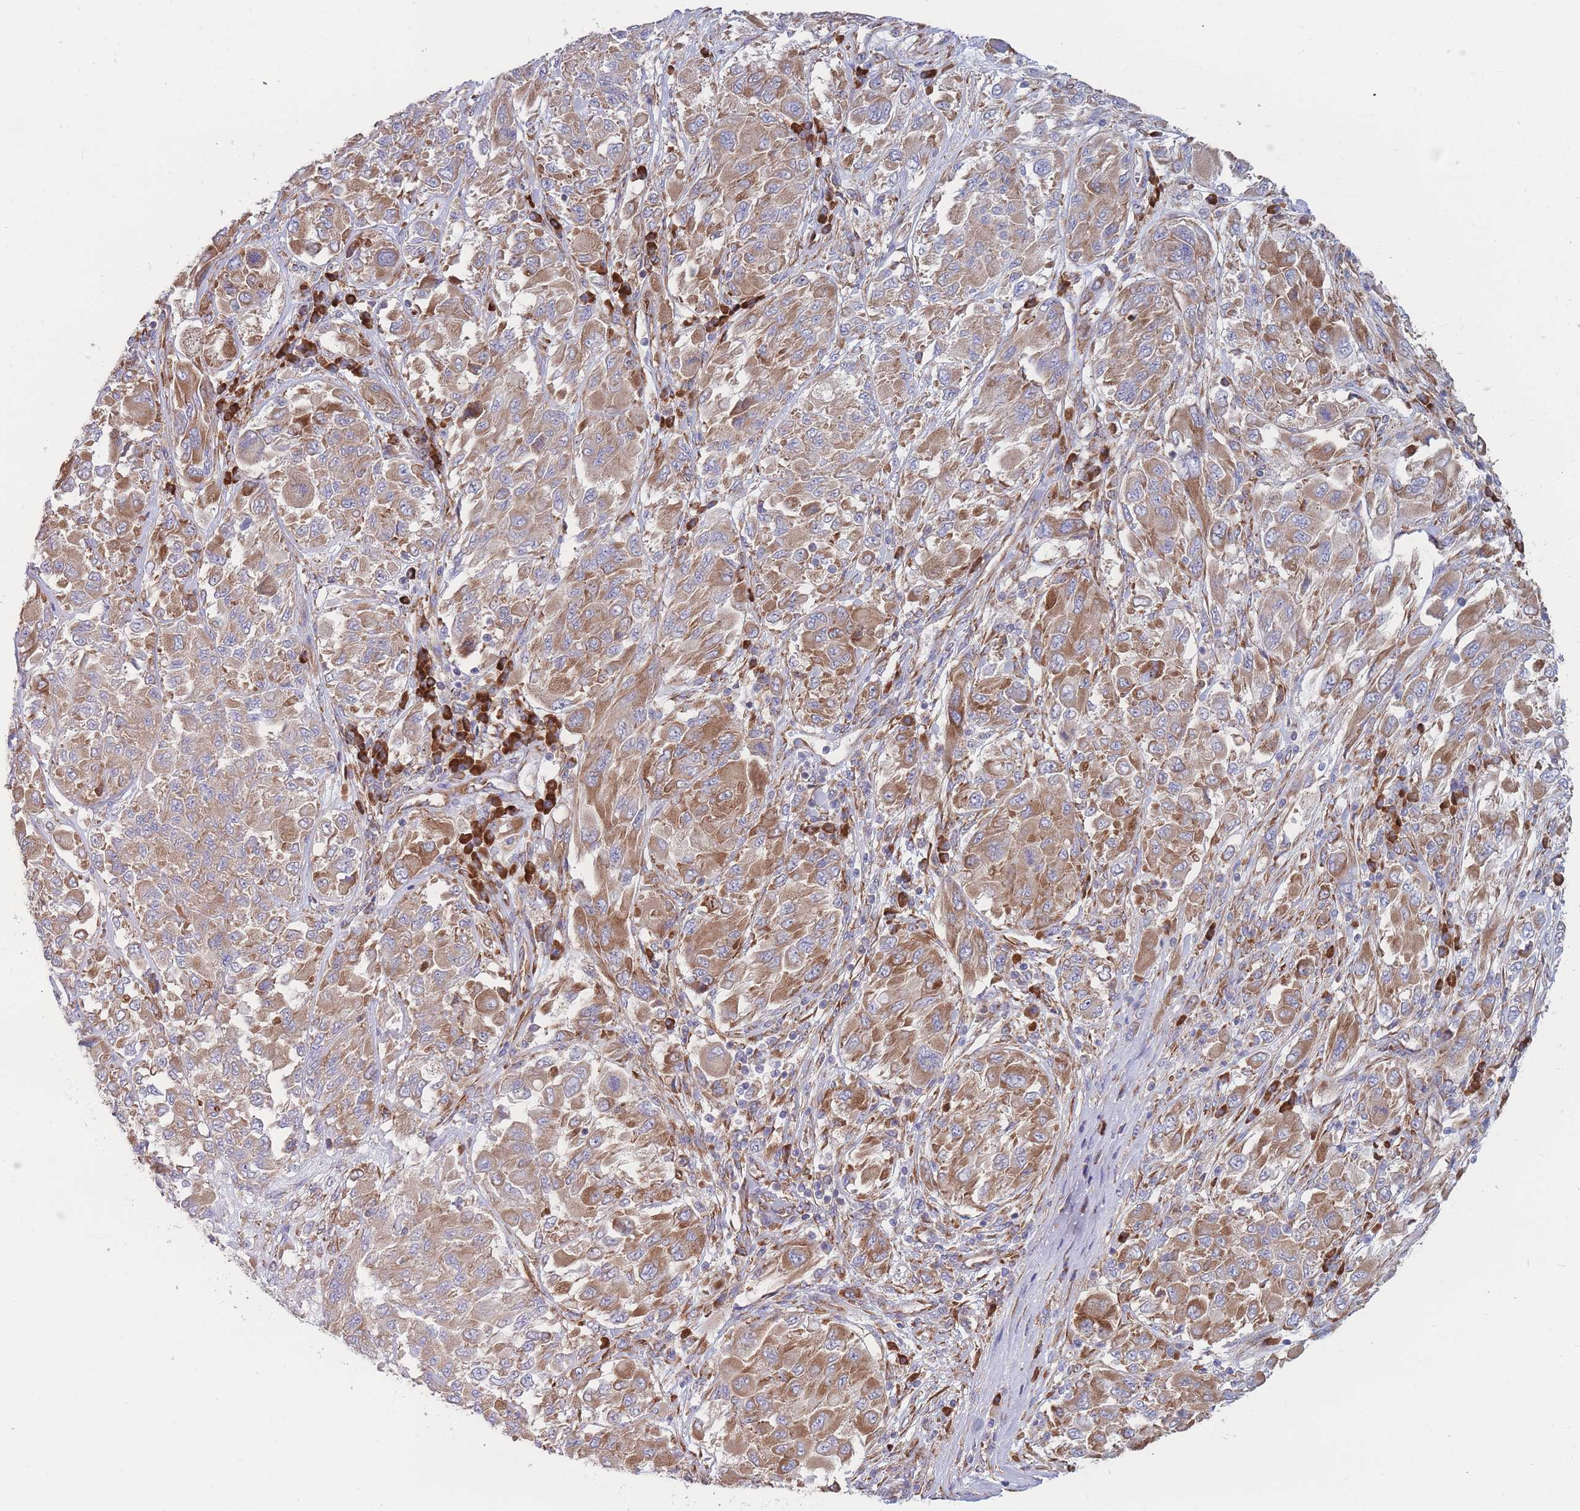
{"staining": {"intensity": "moderate", "quantity": ">75%", "location": "cytoplasmic/membranous"}, "tissue": "melanoma", "cell_type": "Tumor cells", "image_type": "cancer", "snomed": [{"axis": "morphology", "description": "Malignant melanoma, NOS"}, {"axis": "topography", "description": "Skin"}], "caption": "Moderate cytoplasmic/membranous expression is identified in about >75% of tumor cells in malignant melanoma.", "gene": "RPL8", "patient": {"sex": "female", "age": 91}}